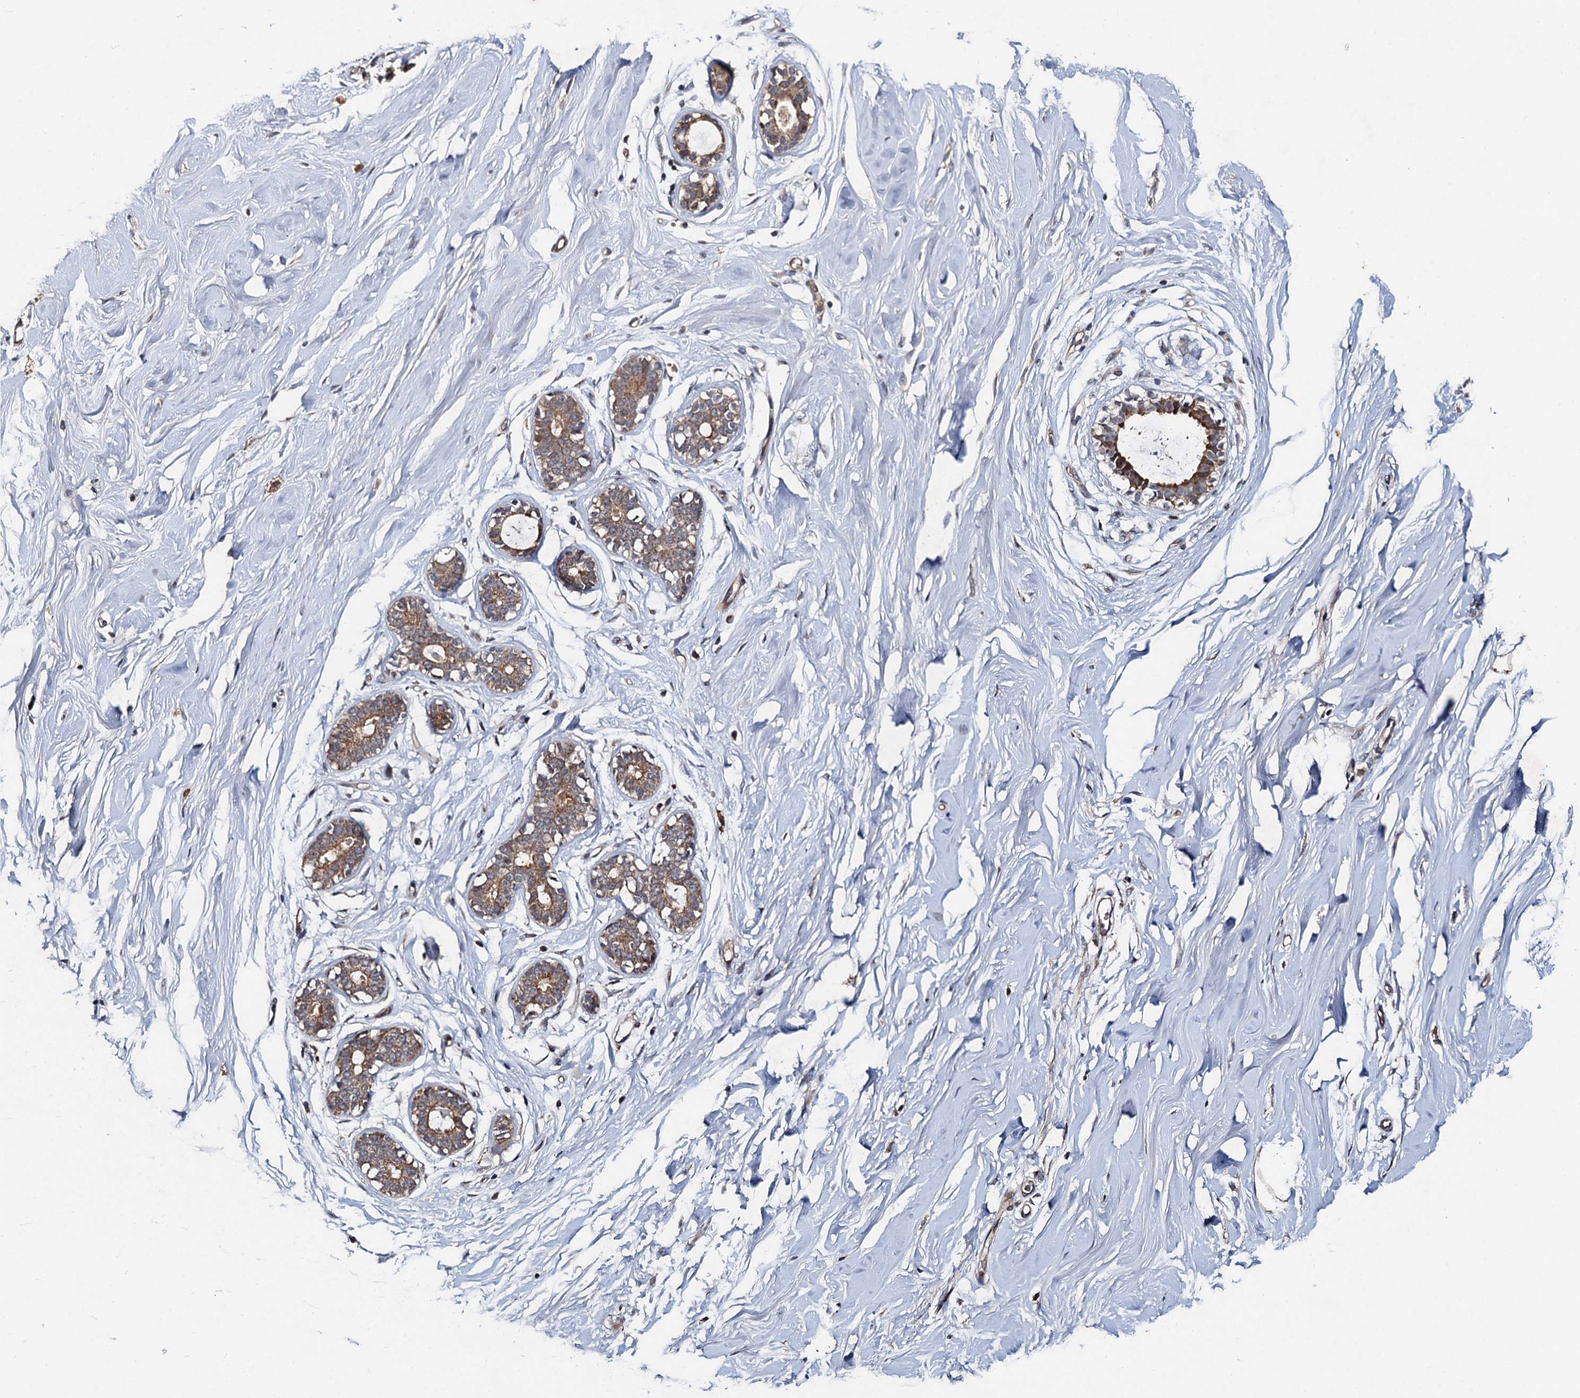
{"staining": {"intensity": "moderate", "quantity": ">75%", "location": "cytoplasmic/membranous"}, "tissue": "breast", "cell_type": "Adipocytes", "image_type": "normal", "snomed": [{"axis": "morphology", "description": "Normal tissue, NOS"}, {"axis": "morphology", "description": "Adenoma, NOS"}, {"axis": "topography", "description": "Breast"}], "caption": "Protein staining of unremarkable breast displays moderate cytoplasmic/membranous expression in about >75% of adipocytes.", "gene": "NLRP10", "patient": {"sex": "female", "age": 23}}